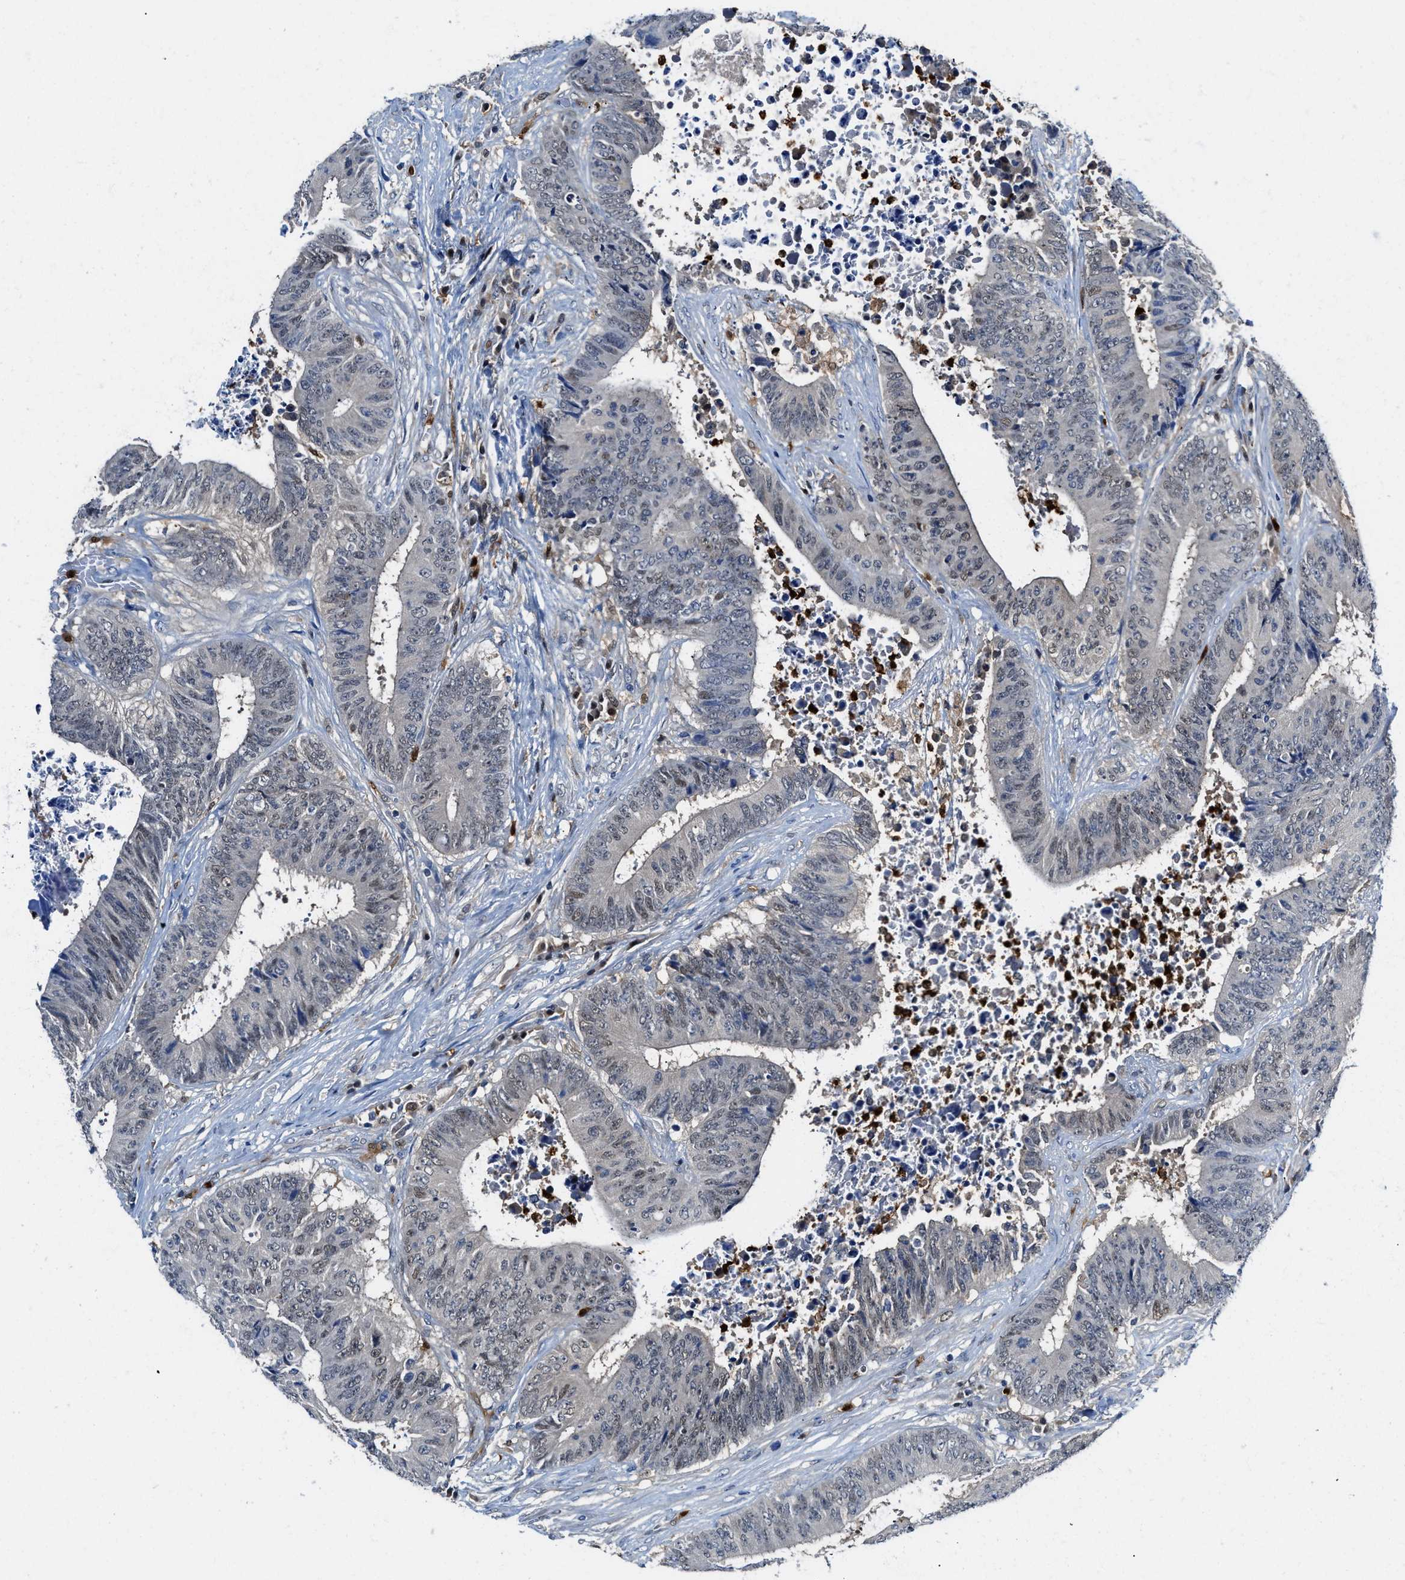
{"staining": {"intensity": "weak", "quantity": "<25%", "location": "nuclear"}, "tissue": "colorectal cancer", "cell_type": "Tumor cells", "image_type": "cancer", "snomed": [{"axis": "morphology", "description": "Adenocarcinoma, NOS"}, {"axis": "topography", "description": "Rectum"}], "caption": "IHC photomicrograph of human colorectal adenocarcinoma stained for a protein (brown), which reveals no expression in tumor cells.", "gene": "LTA4H", "patient": {"sex": "male", "age": 72}}